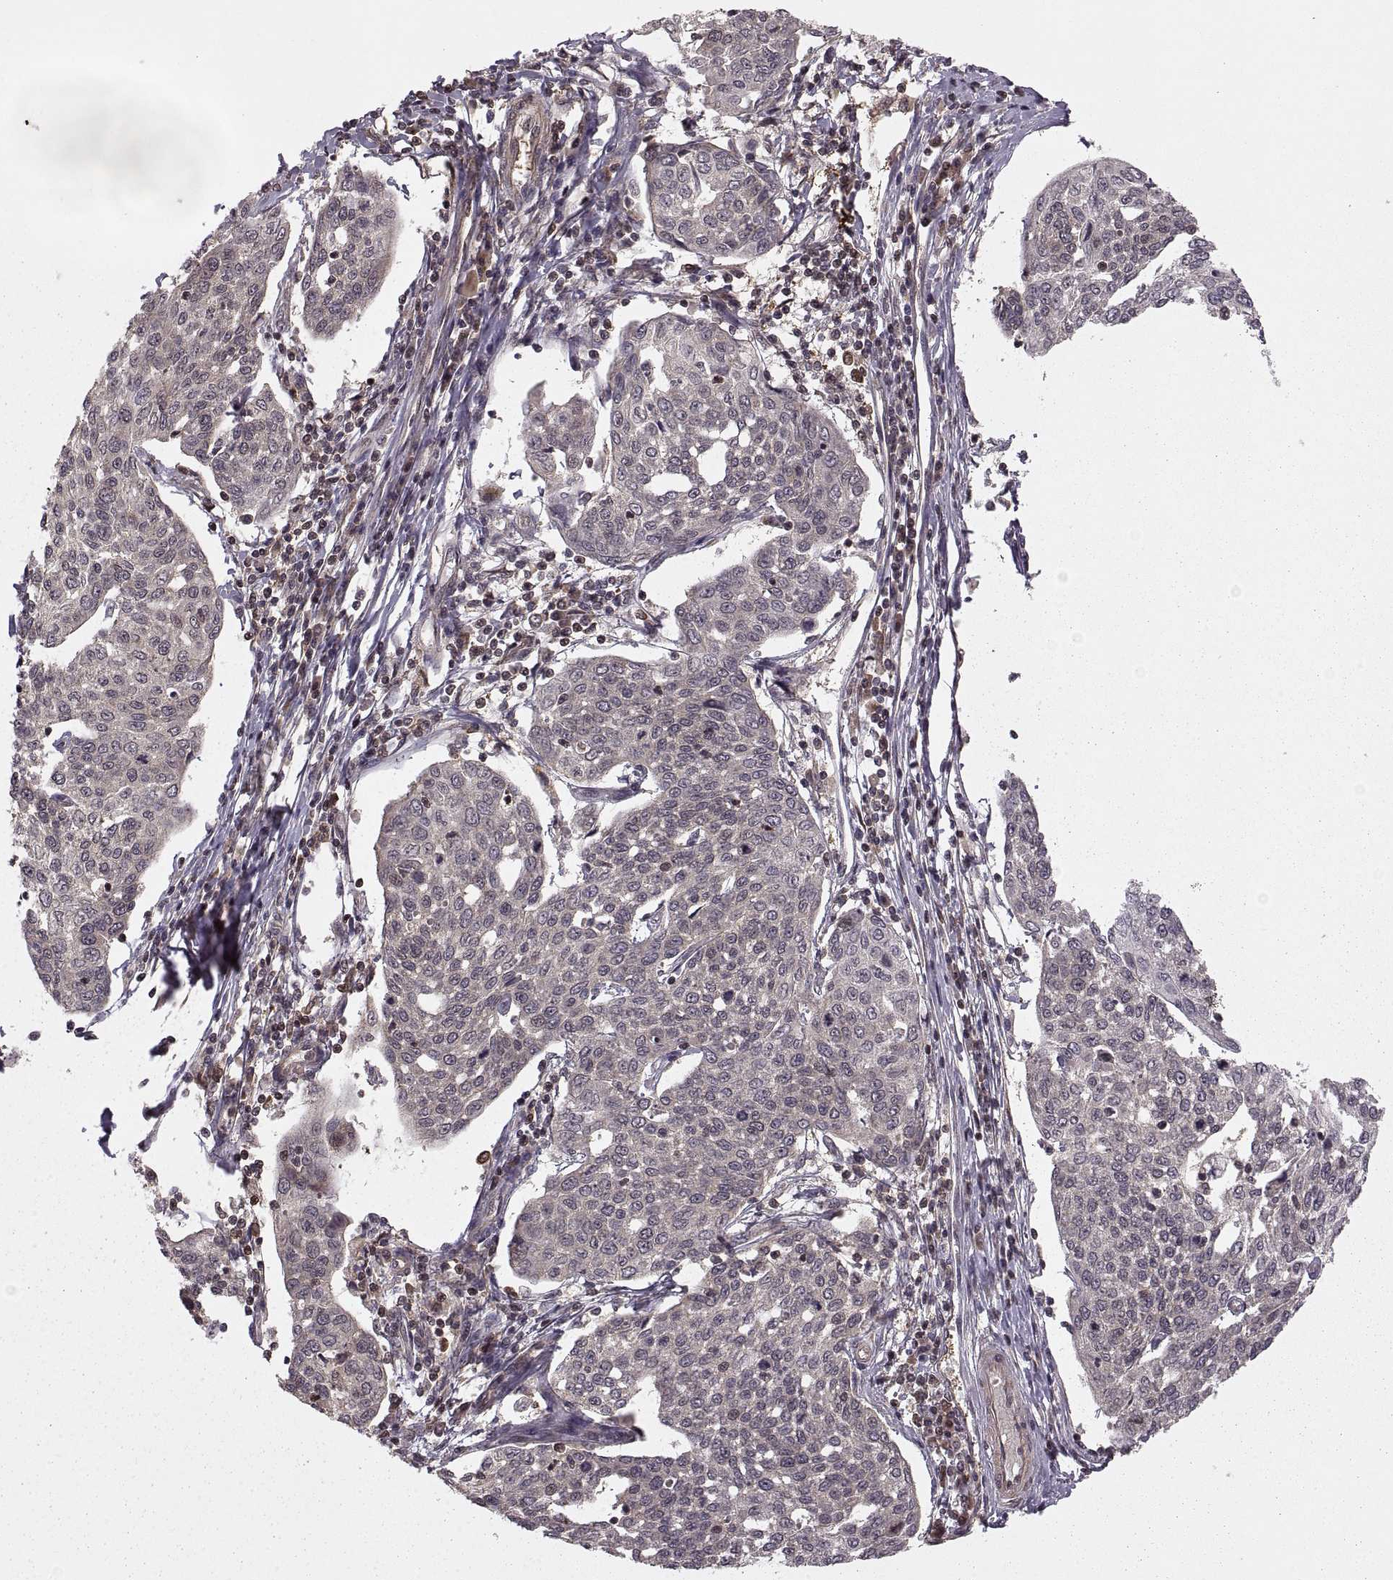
{"staining": {"intensity": "negative", "quantity": "none", "location": "none"}, "tissue": "cervical cancer", "cell_type": "Tumor cells", "image_type": "cancer", "snomed": [{"axis": "morphology", "description": "Squamous cell carcinoma, NOS"}, {"axis": "topography", "description": "Cervix"}], "caption": "DAB (3,3'-diaminobenzidine) immunohistochemical staining of human squamous cell carcinoma (cervical) demonstrates no significant expression in tumor cells.", "gene": "DEDD", "patient": {"sex": "female", "age": 34}}